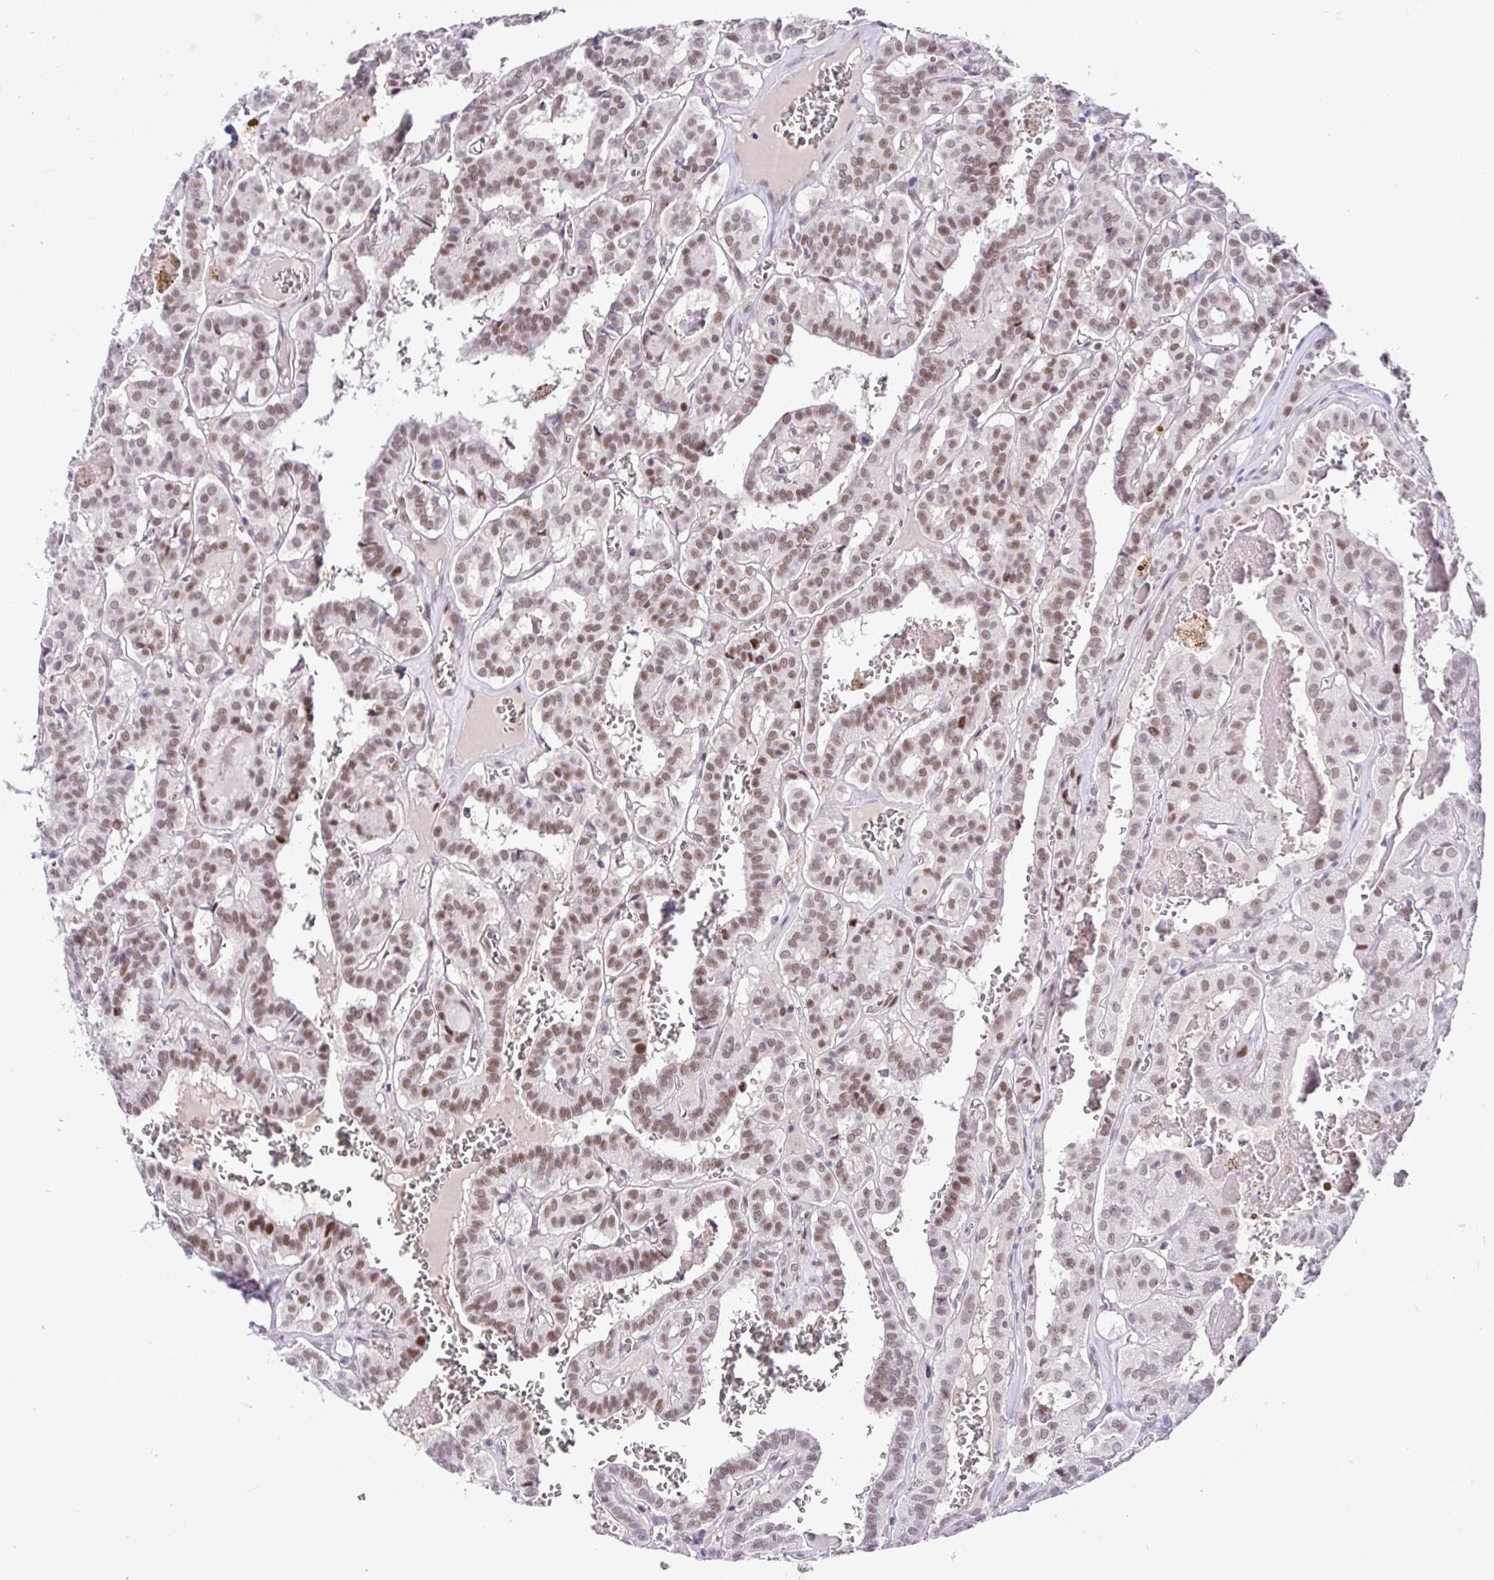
{"staining": {"intensity": "moderate", "quantity": ">75%", "location": "nuclear"}, "tissue": "thyroid cancer", "cell_type": "Tumor cells", "image_type": "cancer", "snomed": [{"axis": "morphology", "description": "Papillary adenocarcinoma, NOS"}, {"axis": "topography", "description": "Thyroid gland"}], "caption": "A micrograph of thyroid cancer stained for a protein demonstrates moderate nuclear brown staining in tumor cells. The staining is performed using DAB (3,3'-diaminobenzidine) brown chromogen to label protein expression. The nuclei are counter-stained blue using hematoxylin.", "gene": "NUP188", "patient": {"sex": "female", "age": 21}}